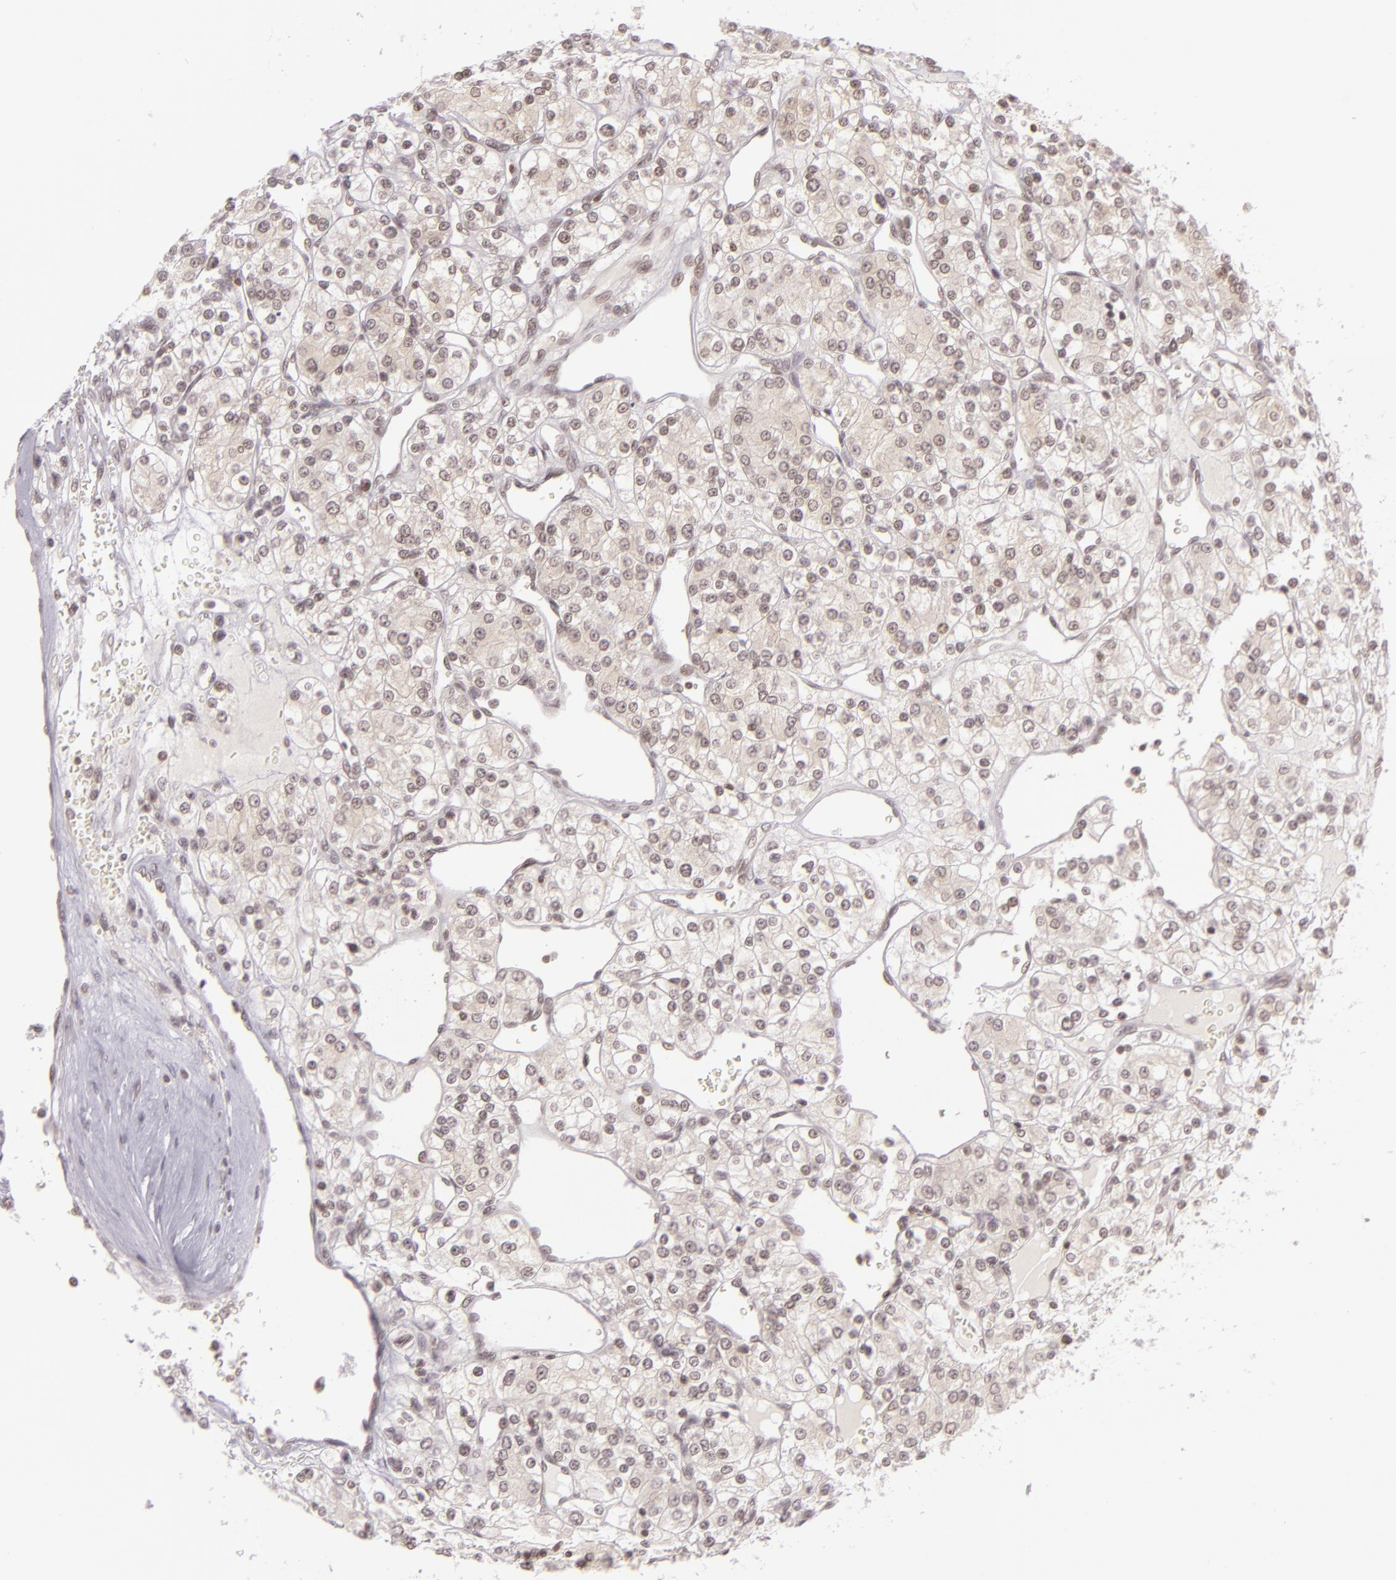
{"staining": {"intensity": "moderate", "quantity": ">75%", "location": "nuclear"}, "tissue": "renal cancer", "cell_type": "Tumor cells", "image_type": "cancer", "snomed": [{"axis": "morphology", "description": "Adenocarcinoma, NOS"}, {"axis": "topography", "description": "Kidney"}], "caption": "Protein staining of renal adenocarcinoma tissue demonstrates moderate nuclear expression in approximately >75% of tumor cells.", "gene": "ZFX", "patient": {"sex": "female", "age": 62}}